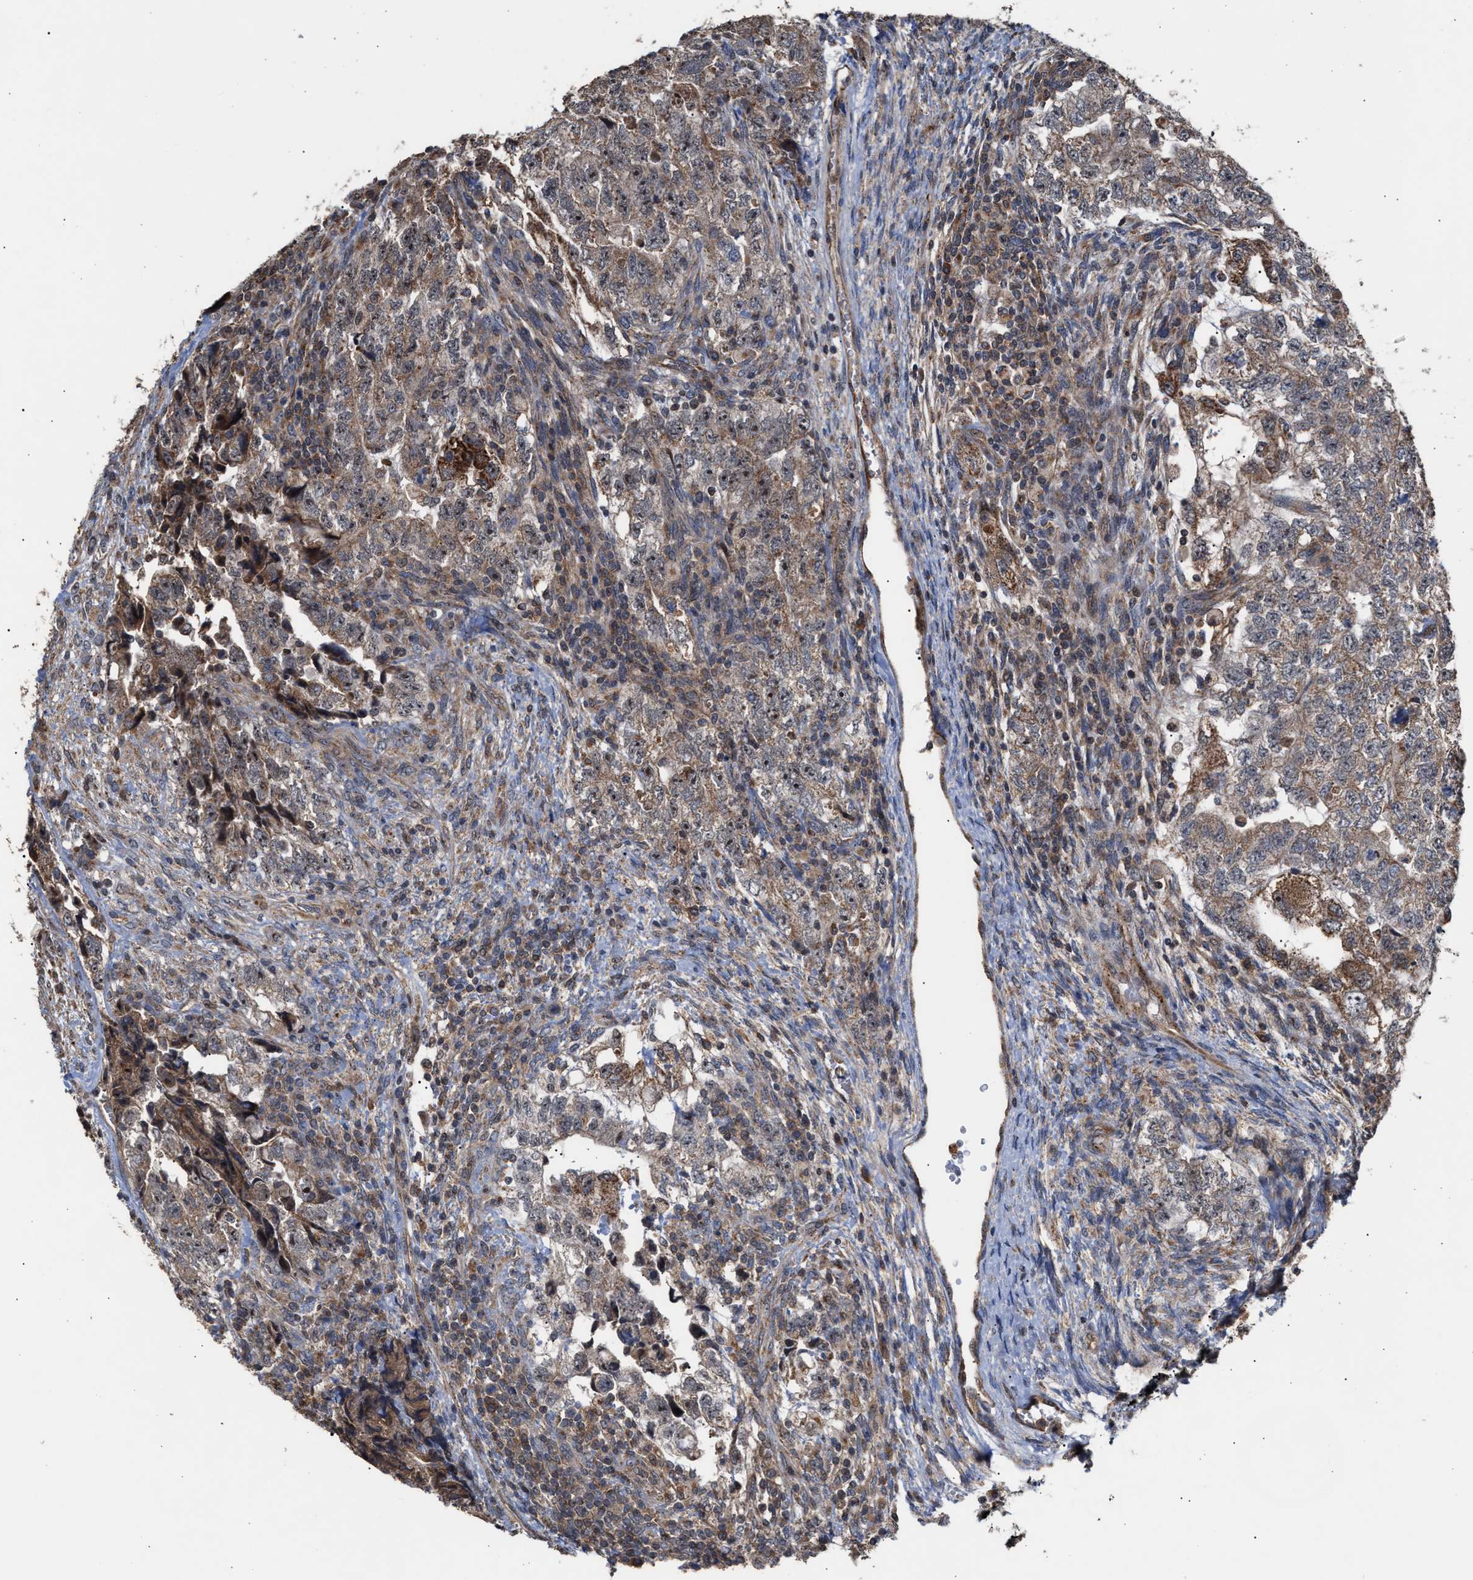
{"staining": {"intensity": "moderate", "quantity": ">75%", "location": "cytoplasmic/membranous,nuclear"}, "tissue": "testis cancer", "cell_type": "Tumor cells", "image_type": "cancer", "snomed": [{"axis": "morphology", "description": "Carcinoma, Embryonal, NOS"}, {"axis": "topography", "description": "Testis"}], "caption": "Immunohistochemical staining of testis cancer displays moderate cytoplasmic/membranous and nuclear protein expression in approximately >75% of tumor cells.", "gene": "EXOSC2", "patient": {"sex": "male", "age": 36}}